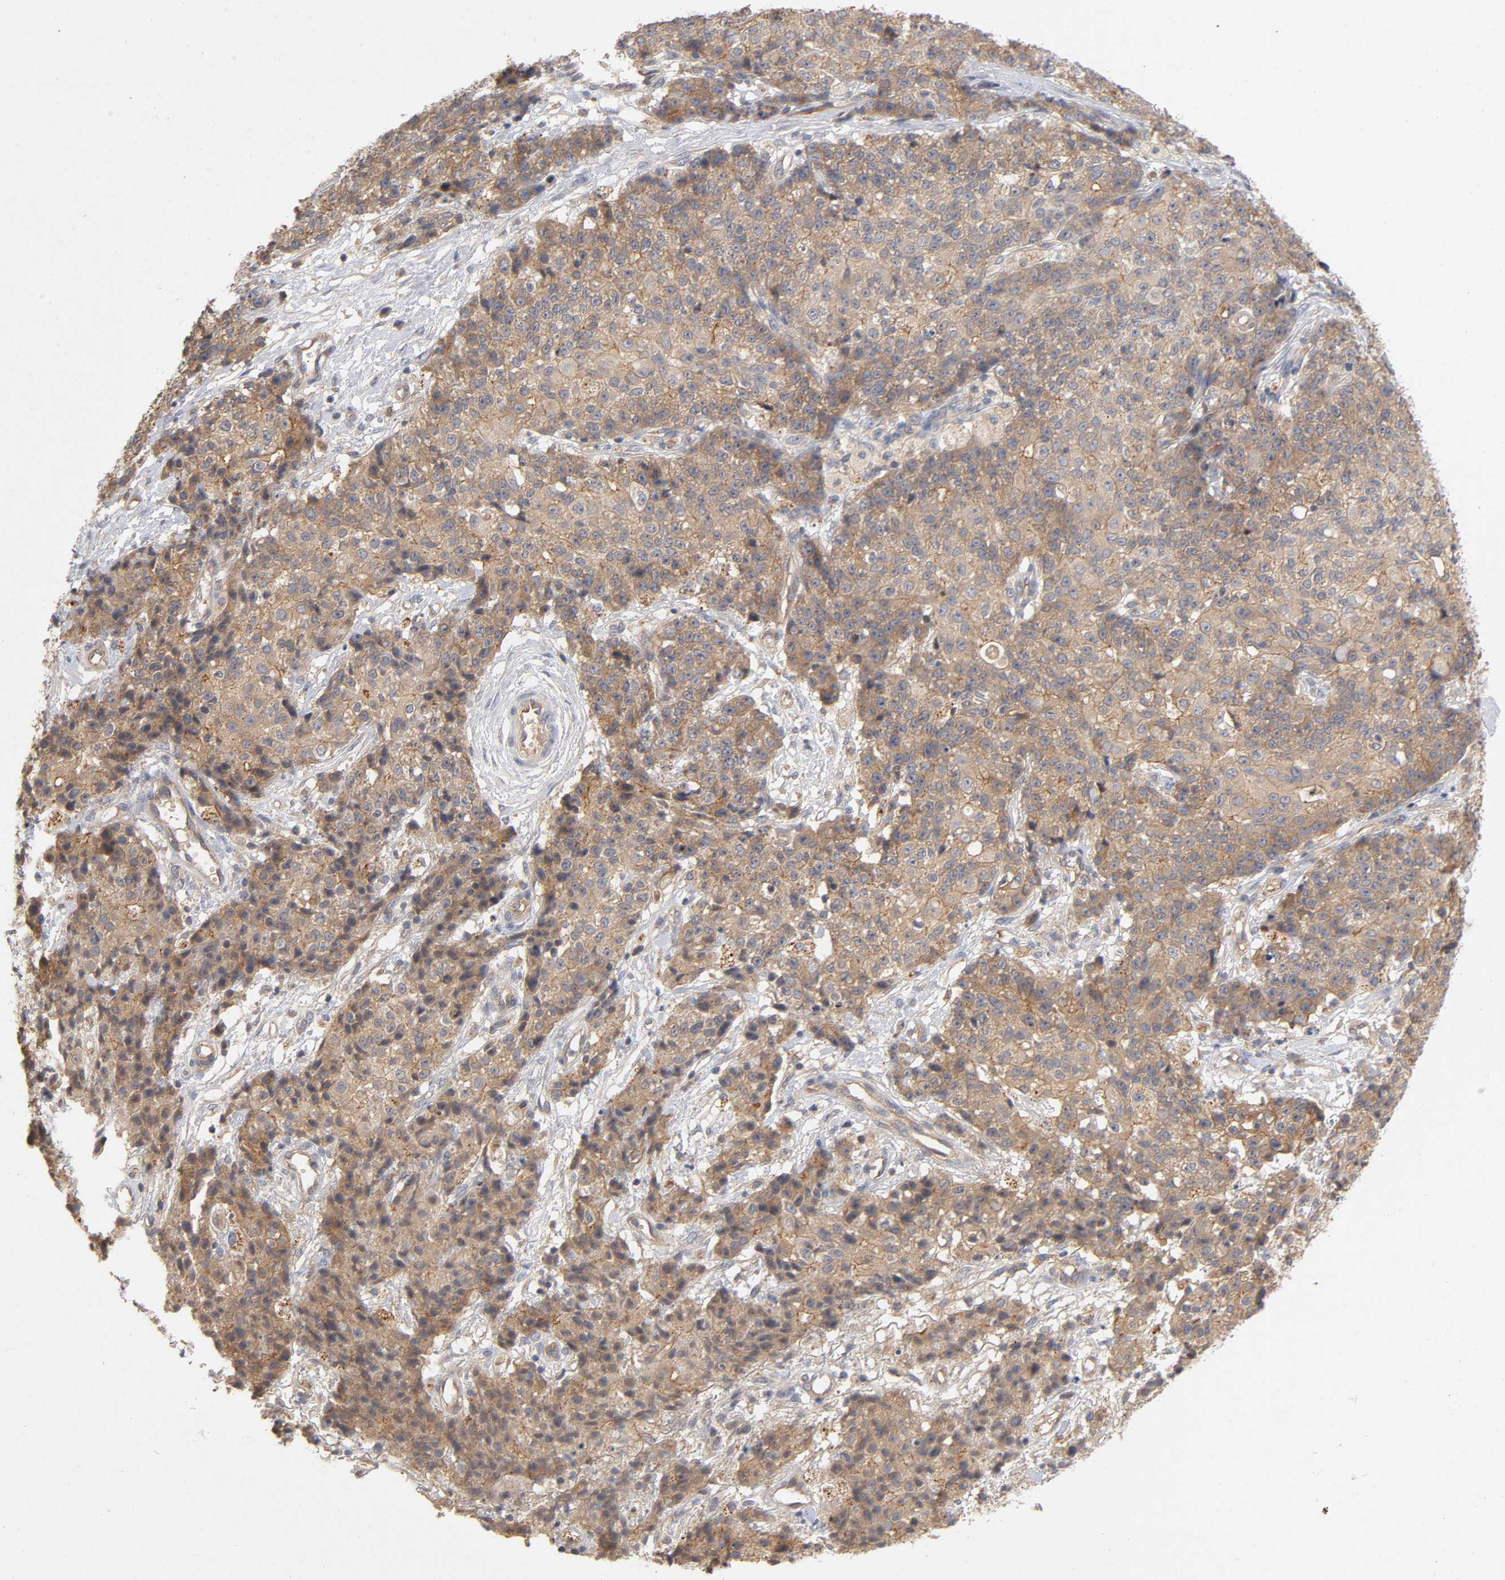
{"staining": {"intensity": "moderate", "quantity": ">75%", "location": "cytoplasmic/membranous"}, "tissue": "ovarian cancer", "cell_type": "Tumor cells", "image_type": "cancer", "snomed": [{"axis": "morphology", "description": "Carcinoma, endometroid"}, {"axis": "topography", "description": "Ovary"}], "caption": "Immunohistochemical staining of endometroid carcinoma (ovarian) shows moderate cytoplasmic/membranous protein staining in approximately >75% of tumor cells. (DAB IHC with brightfield microscopy, high magnification).", "gene": "PDZD11", "patient": {"sex": "female", "age": 42}}